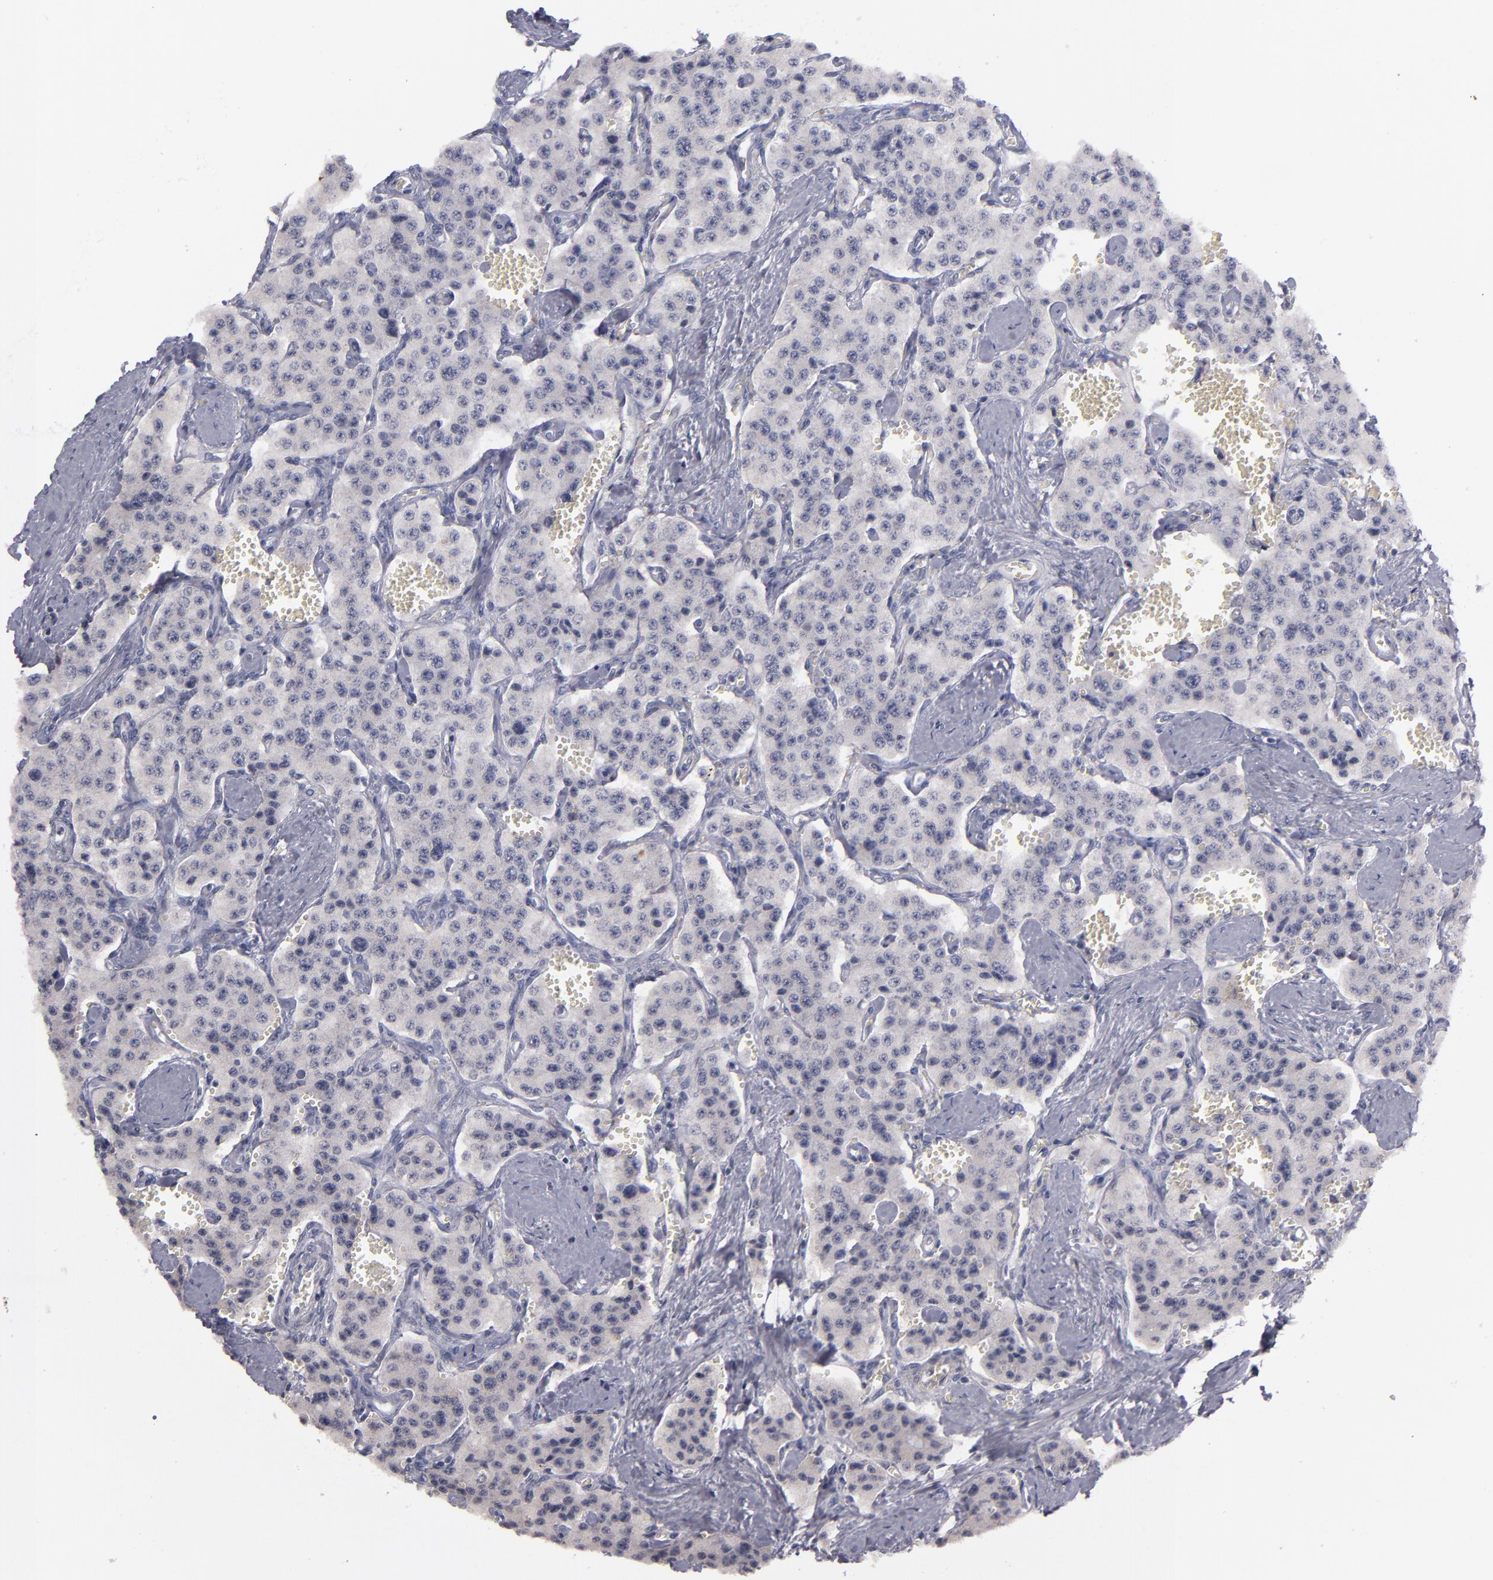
{"staining": {"intensity": "negative", "quantity": "none", "location": "none"}, "tissue": "carcinoid", "cell_type": "Tumor cells", "image_type": "cancer", "snomed": [{"axis": "morphology", "description": "Carcinoid, malignant, NOS"}, {"axis": "topography", "description": "Small intestine"}], "caption": "IHC of carcinoid demonstrates no expression in tumor cells.", "gene": "IRF4", "patient": {"sex": "male", "age": 52}}